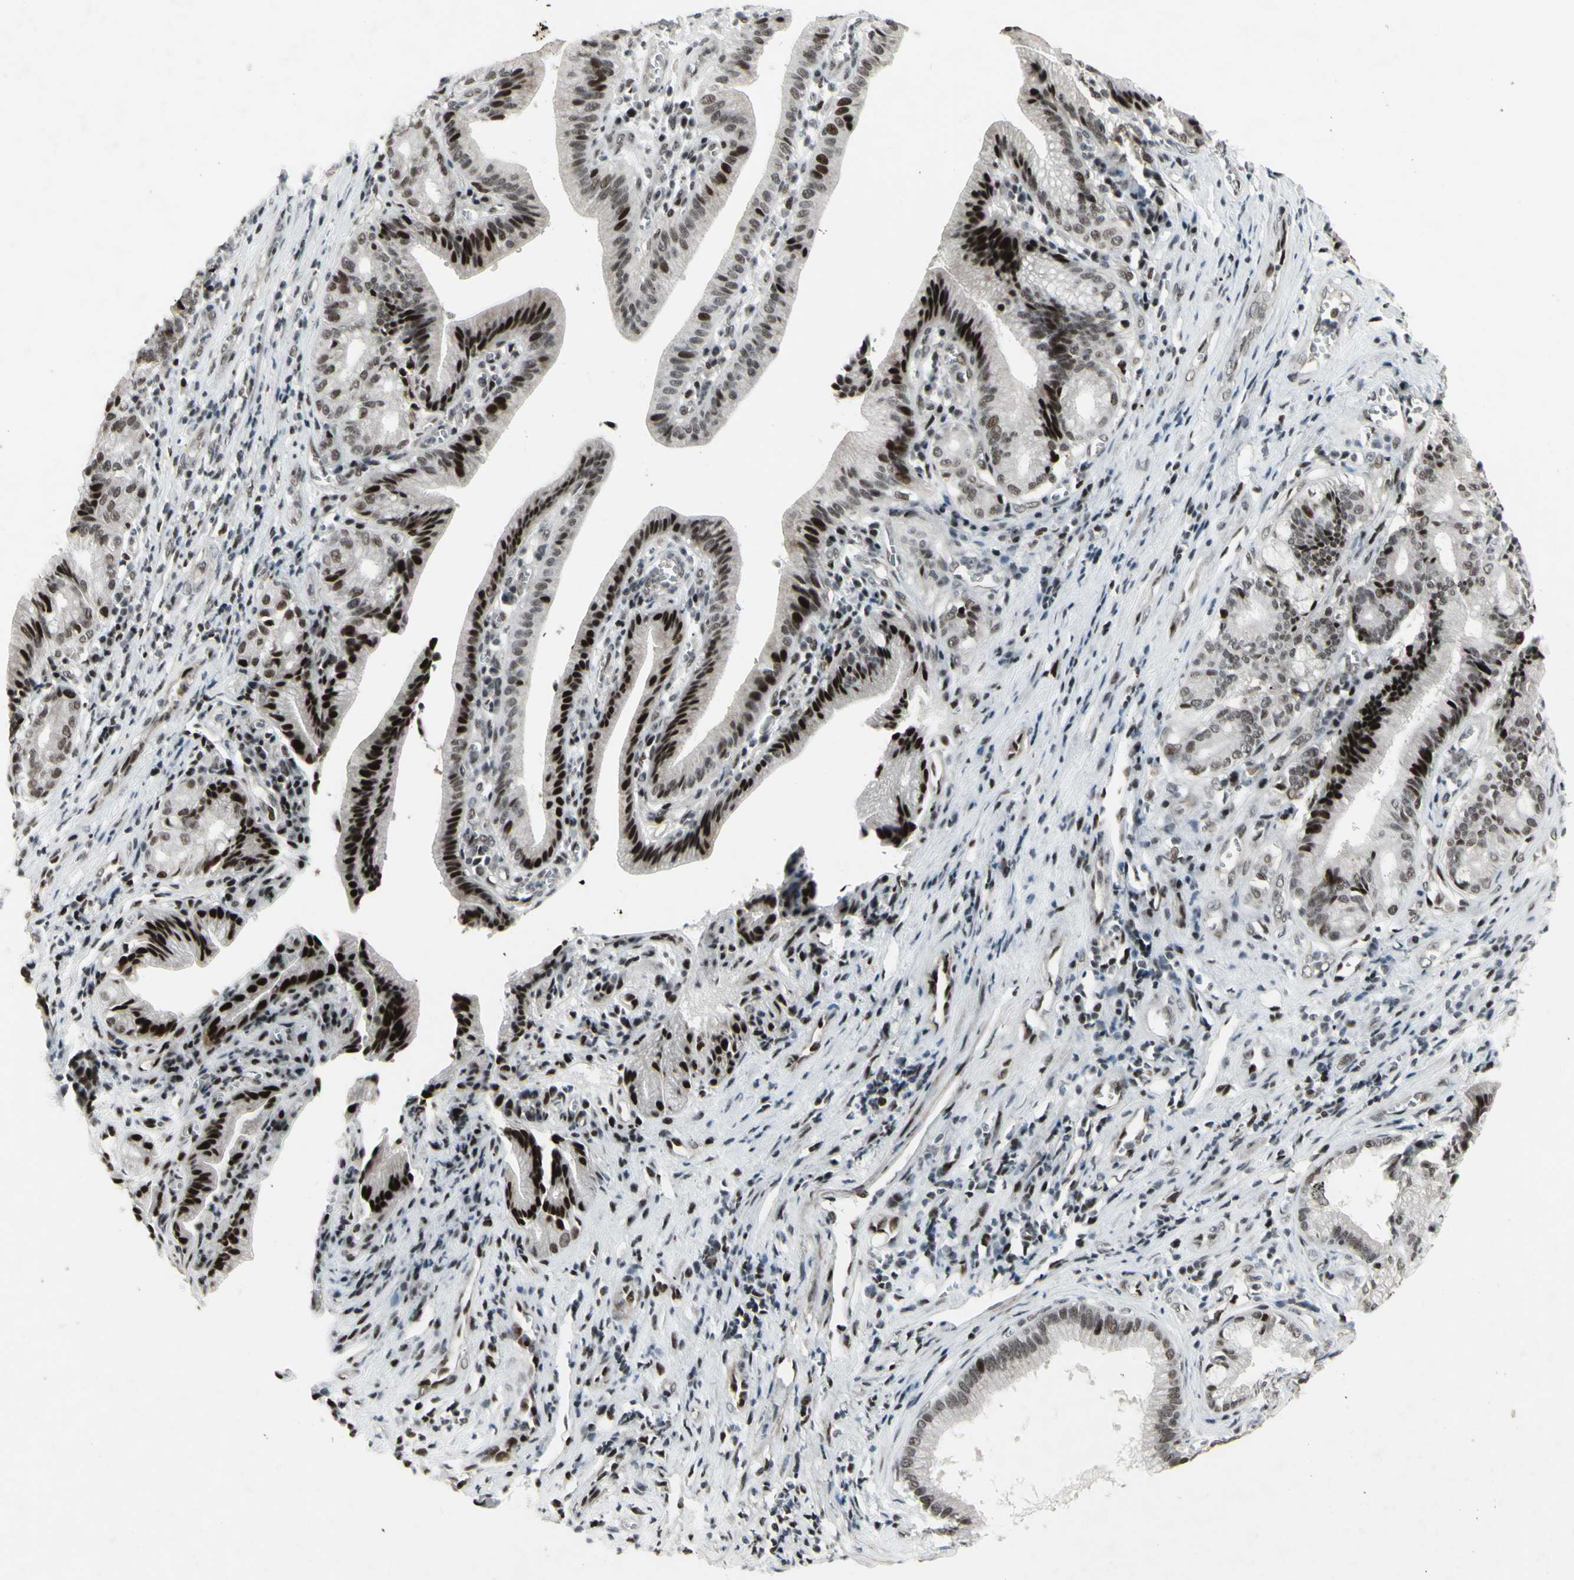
{"staining": {"intensity": "strong", "quantity": "25%-75%", "location": "nuclear"}, "tissue": "pancreatic cancer", "cell_type": "Tumor cells", "image_type": "cancer", "snomed": [{"axis": "morphology", "description": "Adenocarcinoma, NOS"}, {"axis": "topography", "description": "Pancreas"}], "caption": "Protein staining of pancreatic adenocarcinoma tissue demonstrates strong nuclear positivity in about 25%-75% of tumor cells. Using DAB (brown) and hematoxylin (blue) stains, captured at high magnification using brightfield microscopy.", "gene": "SUPT6H", "patient": {"sex": "female", "age": 75}}